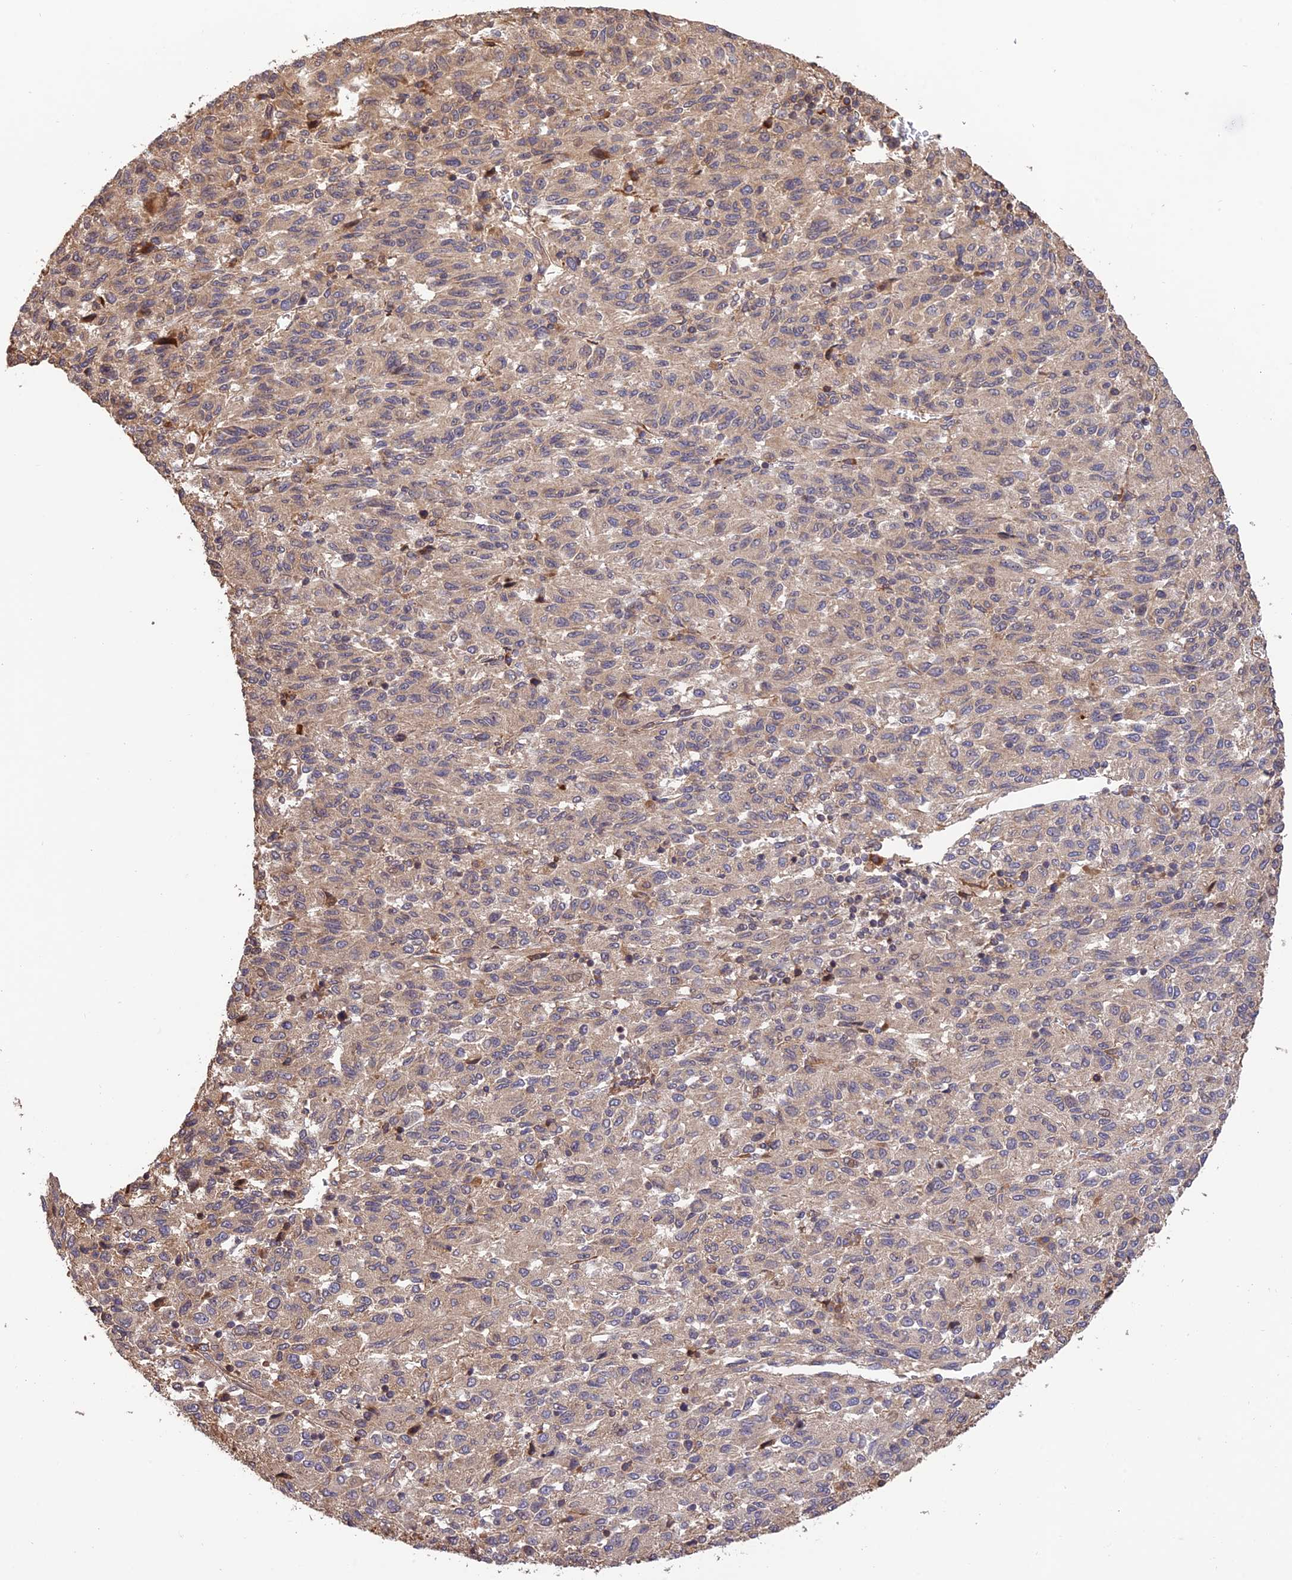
{"staining": {"intensity": "weak", "quantity": "<25%", "location": "cytoplasmic/membranous"}, "tissue": "melanoma", "cell_type": "Tumor cells", "image_type": "cancer", "snomed": [{"axis": "morphology", "description": "Malignant melanoma, Metastatic site"}, {"axis": "topography", "description": "Lung"}], "caption": "The immunohistochemistry (IHC) micrograph has no significant staining in tumor cells of malignant melanoma (metastatic site) tissue.", "gene": "CREBL2", "patient": {"sex": "male", "age": 64}}